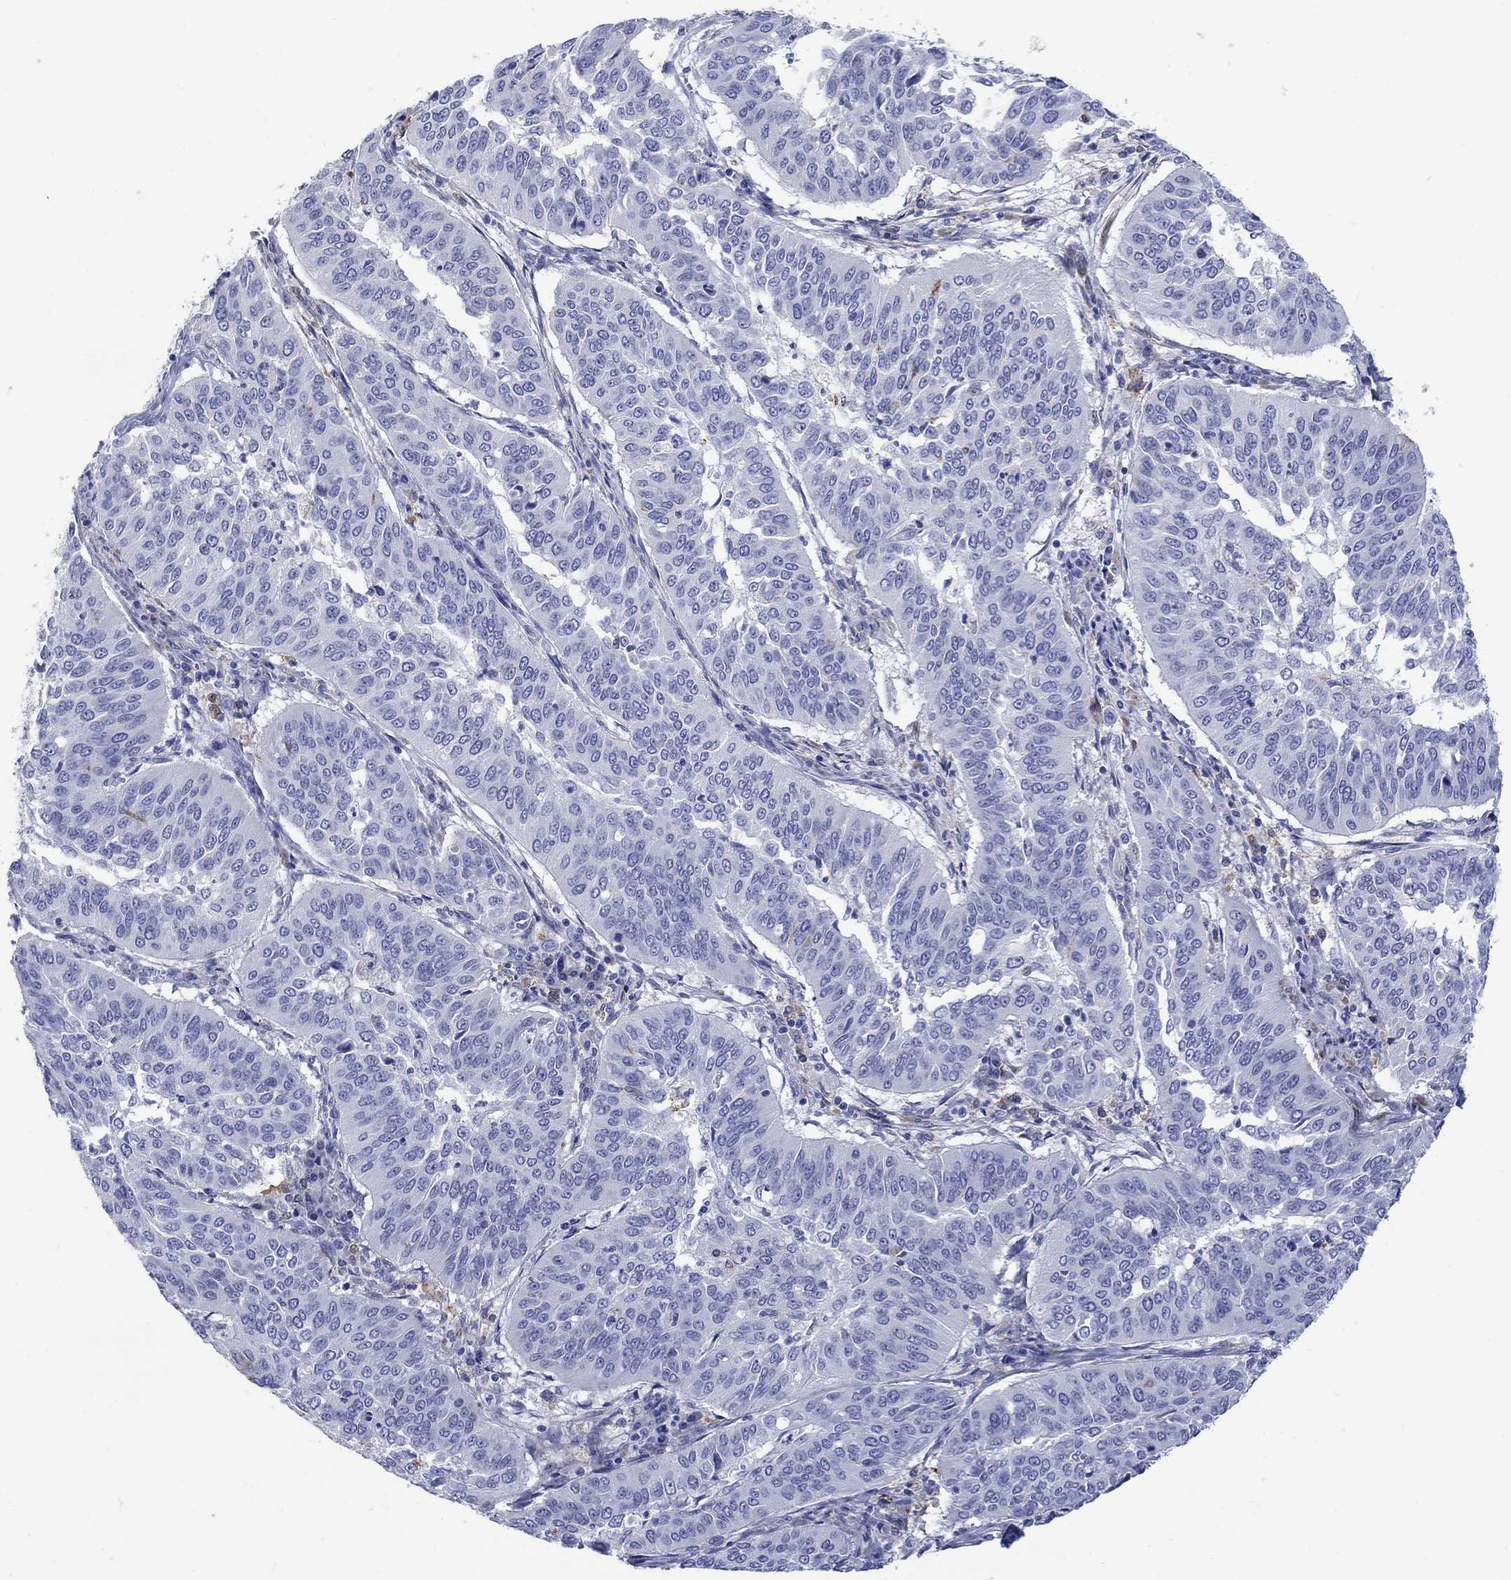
{"staining": {"intensity": "negative", "quantity": "none", "location": "none"}, "tissue": "cervical cancer", "cell_type": "Tumor cells", "image_type": "cancer", "snomed": [{"axis": "morphology", "description": "Normal tissue, NOS"}, {"axis": "morphology", "description": "Squamous cell carcinoma, NOS"}, {"axis": "topography", "description": "Cervix"}], "caption": "Immunohistochemistry (IHC) photomicrograph of human squamous cell carcinoma (cervical) stained for a protein (brown), which demonstrates no staining in tumor cells.", "gene": "REEP2", "patient": {"sex": "female", "age": 39}}